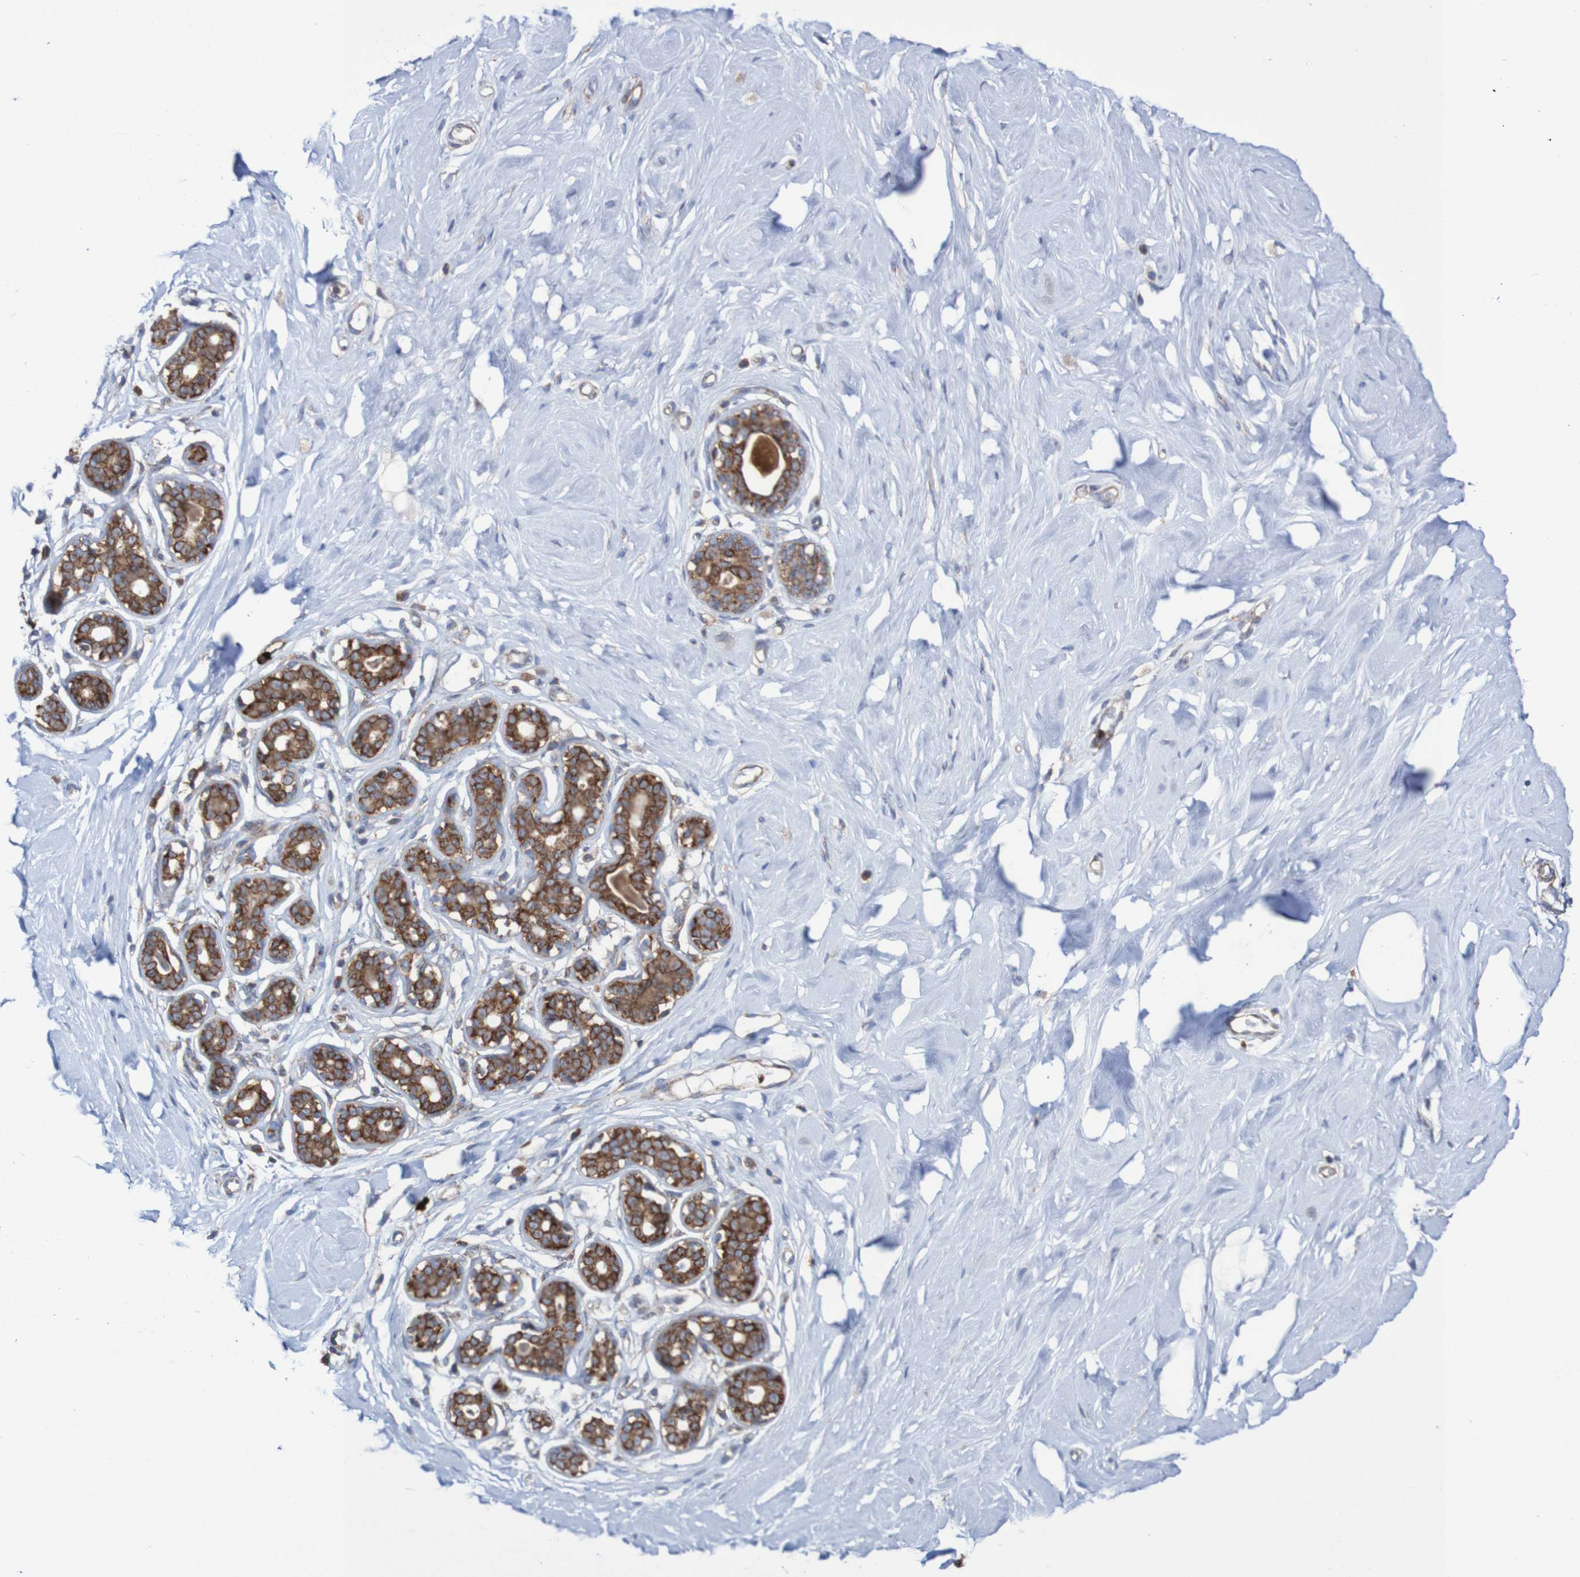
{"staining": {"intensity": "moderate", "quantity": ">75%", "location": "cytoplasmic/membranous"}, "tissue": "breast", "cell_type": "Adipocytes", "image_type": "normal", "snomed": [{"axis": "morphology", "description": "Normal tissue, NOS"}, {"axis": "topography", "description": "Breast"}], "caption": "This micrograph reveals IHC staining of normal breast, with medium moderate cytoplasmic/membranous positivity in about >75% of adipocytes.", "gene": "FXR2", "patient": {"sex": "female", "age": 23}}